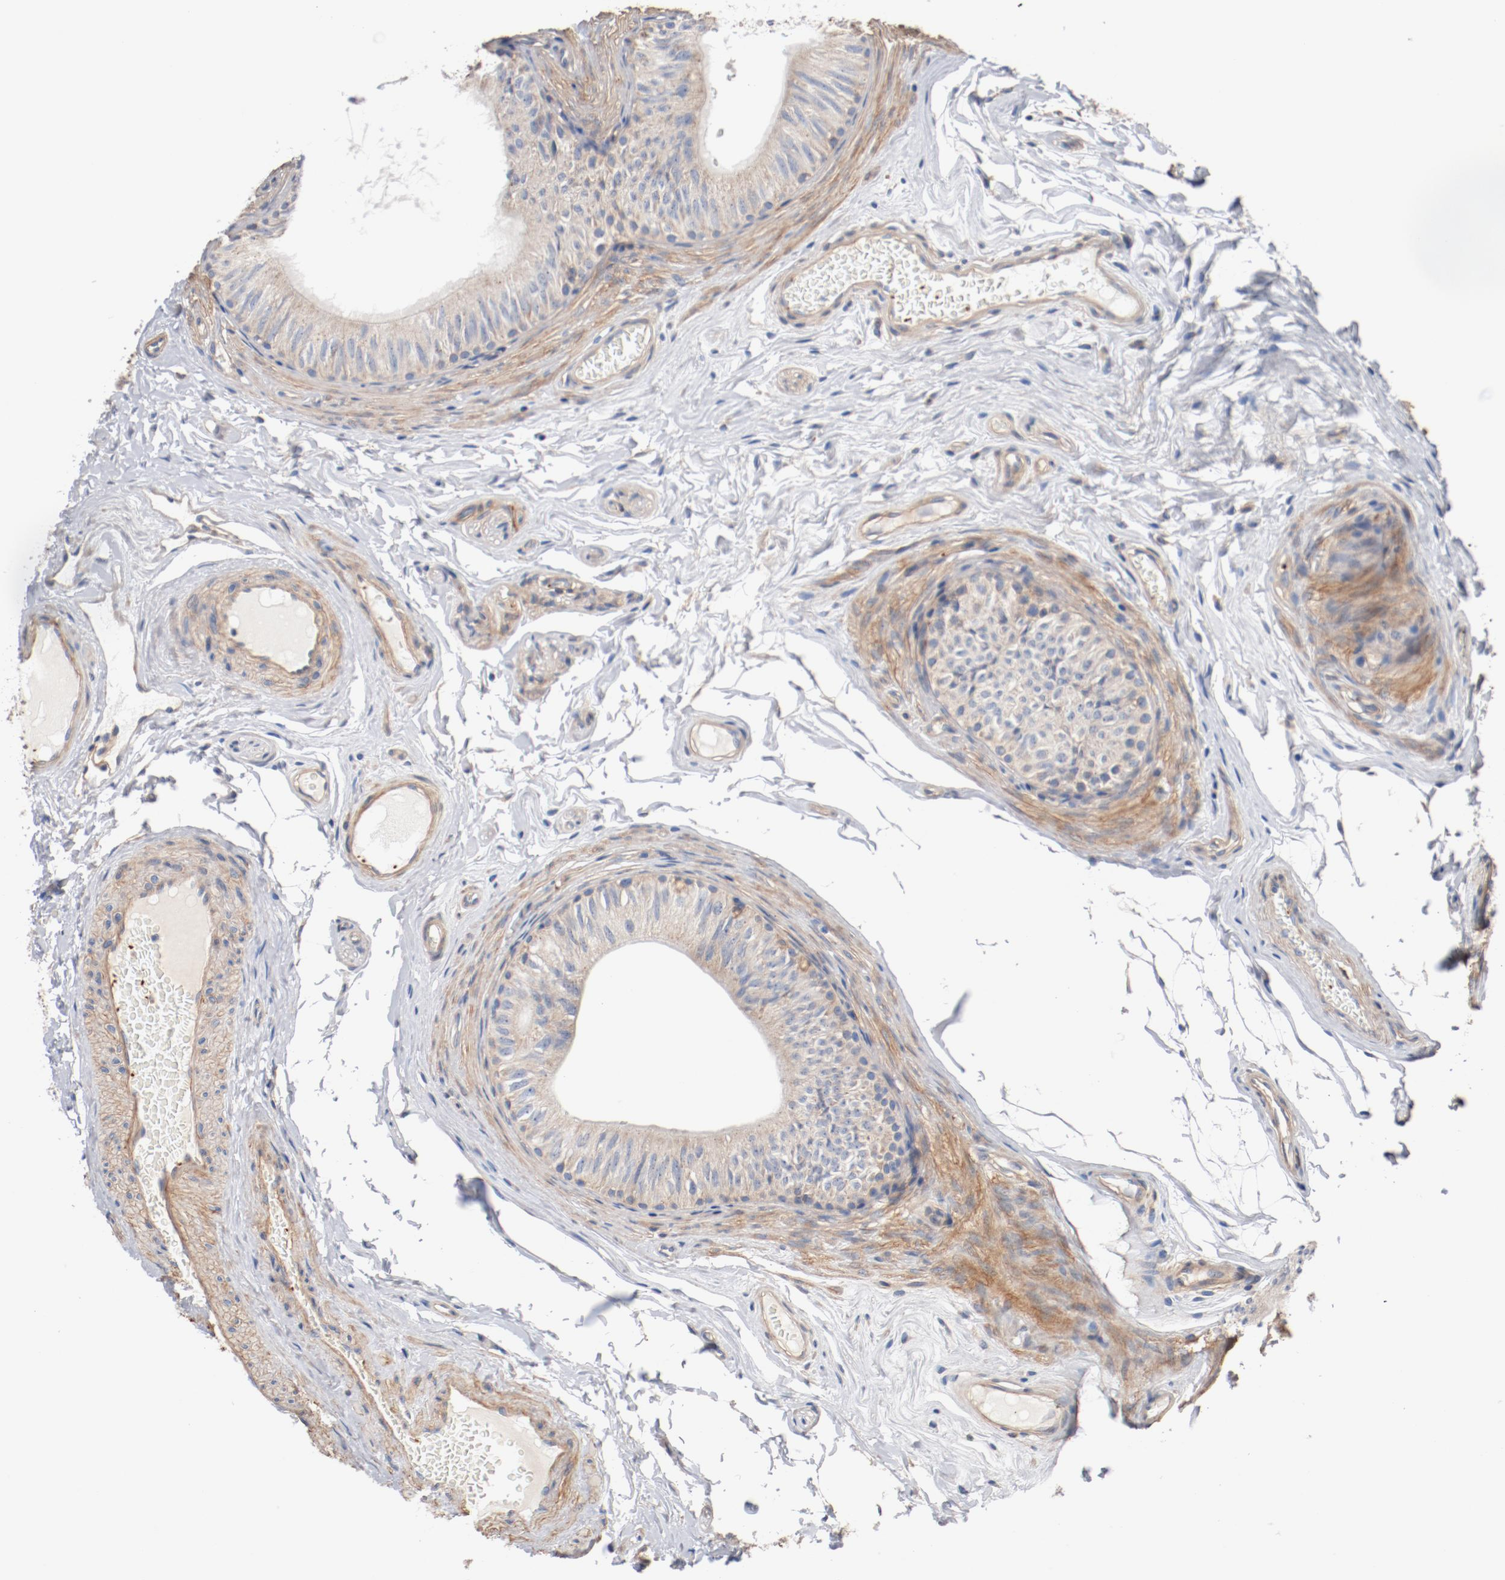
{"staining": {"intensity": "moderate", "quantity": ">75%", "location": "cytoplasmic/membranous"}, "tissue": "epididymis", "cell_type": "Glandular cells", "image_type": "normal", "snomed": [{"axis": "morphology", "description": "Normal tissue, NOS"}, {"axis": "topography", "description": "Testis"}, {"axis": "topography", "description": "Epididymis"}], "caption": "Glandular cells demonstrate medium levels of moderate cytoplasmic/membranous expression in approximately >75% of cells in normal human epididymis.", "gene": "ILK", "patient": {"sex": "male", "age": 36}}